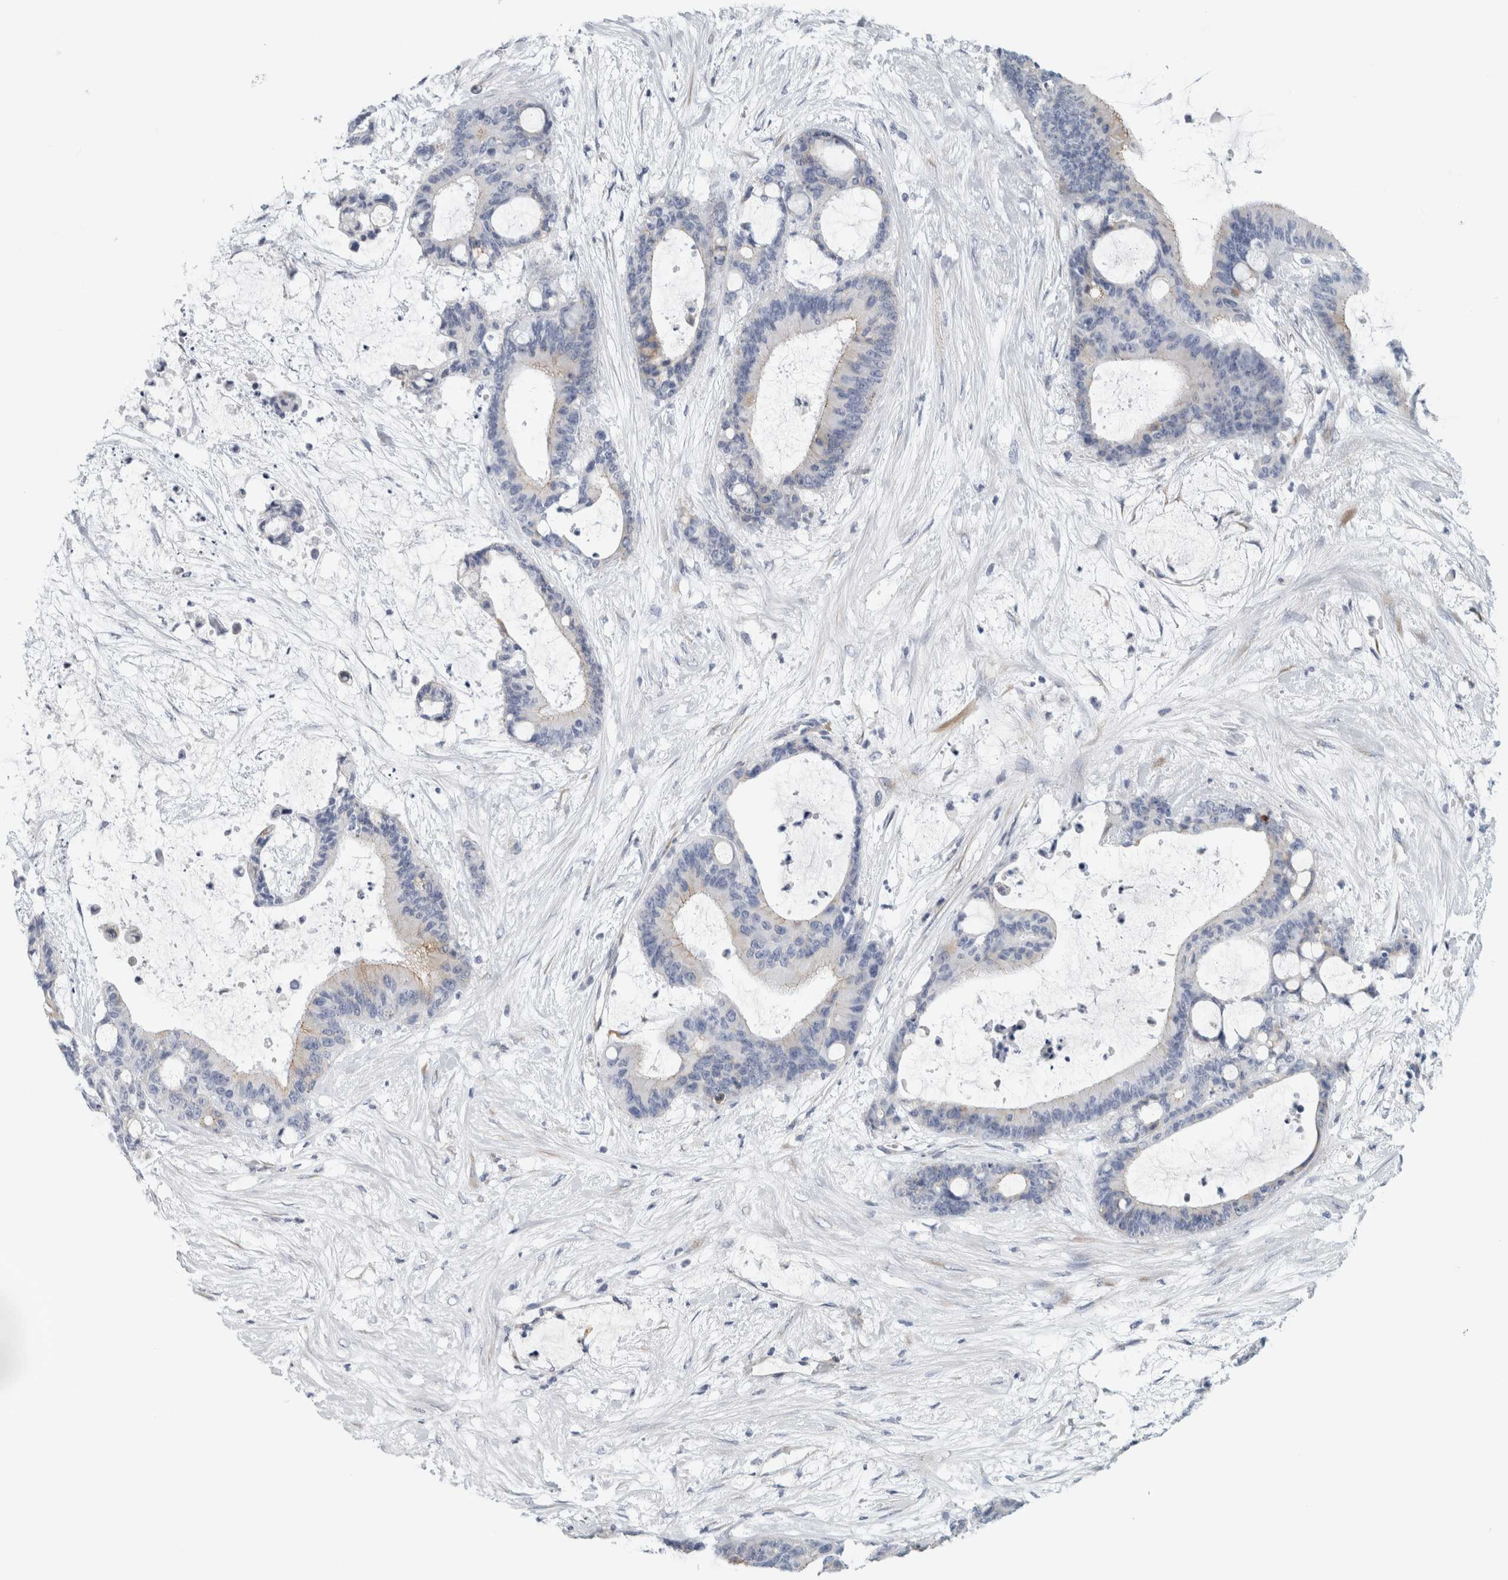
{"staining": {"intensity": "weak", "quantity": "<25%", "location": "cytoplasmic/membranous"}, "tissue": "liver cancer", "cell_type": "Tumor cells", "image_type": "cancer", "snomed": [{"axis": "morphology", "description": "Cholangiocarcinoma"}, {"axis": "topography", "description": "Liver"}], "caption": "A high-resolution photomicrograph shows immunohistochemistry staining of liver cholangiocarcinoma, which displays no significant staining in tumor cells. Brightfield microscopy of immunohistochemistry stained with DAB (3,3'-diaminobenzidine) (brown) and hematoxylin (blue), captured at high magnification.", "gene": "B3GNT3", "patient": {"sex": "female", "age": 73}}